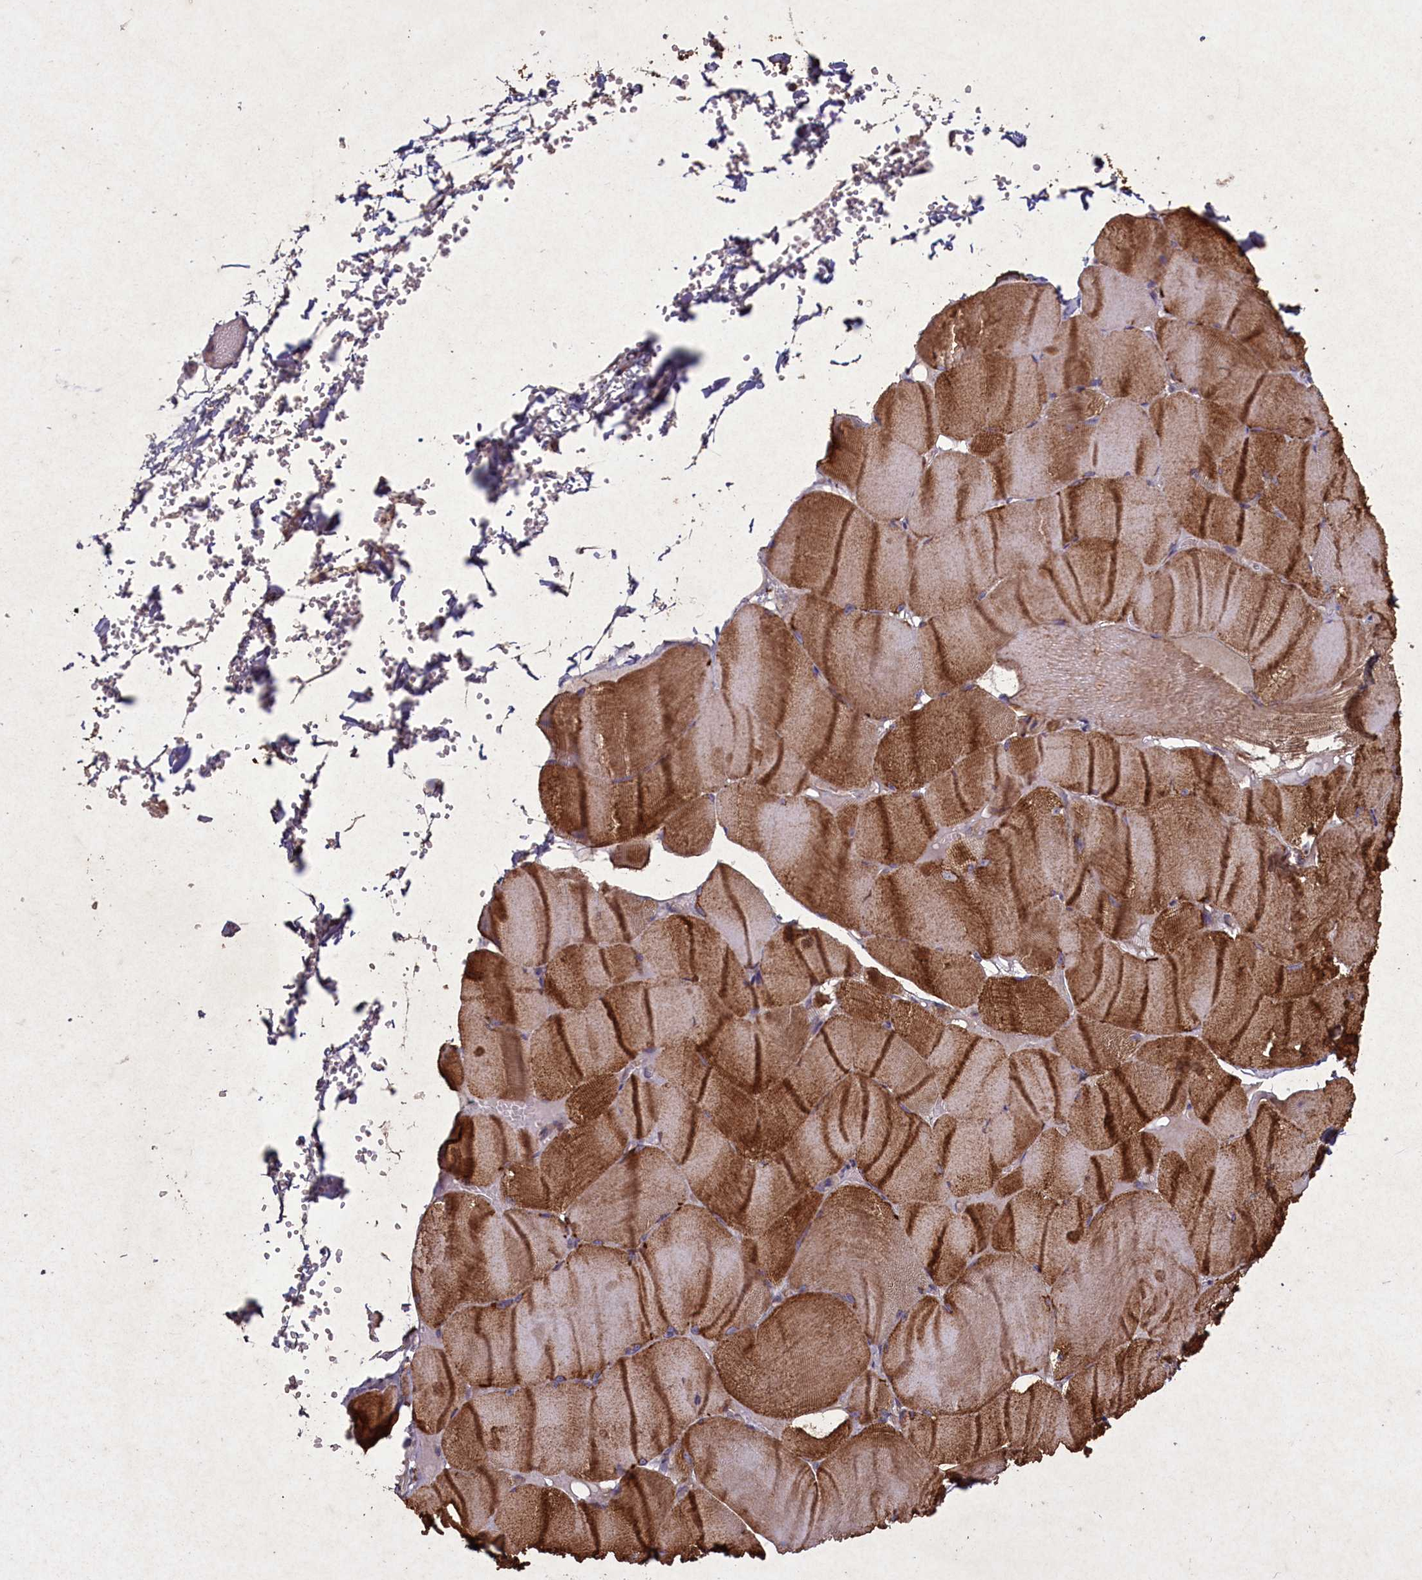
{"staining": {"intensity": "moderate", "quantity": ">75%", "location": "cytoplasmic/membranous"}, "tissue": "skeletal muscle", "cell_type": "Myocytes", "image_type": "normal", "snomed": [{"axis": "morphology", "description": "Normal tissue, NOS"}, {"axis": "morphology", "description": "Basal cell carcinoma"}, {"axis": "topography", "description": "Skeletal muscle"}], "caption": "Immunohistochemical staining of normal skeletal muscle shows medium levels of moderate cytoplasmic/membranous expression in approximately >75% of myocytes.", "gene": "CIAO2B", "patient": {"sex": "female", "age": 64}}